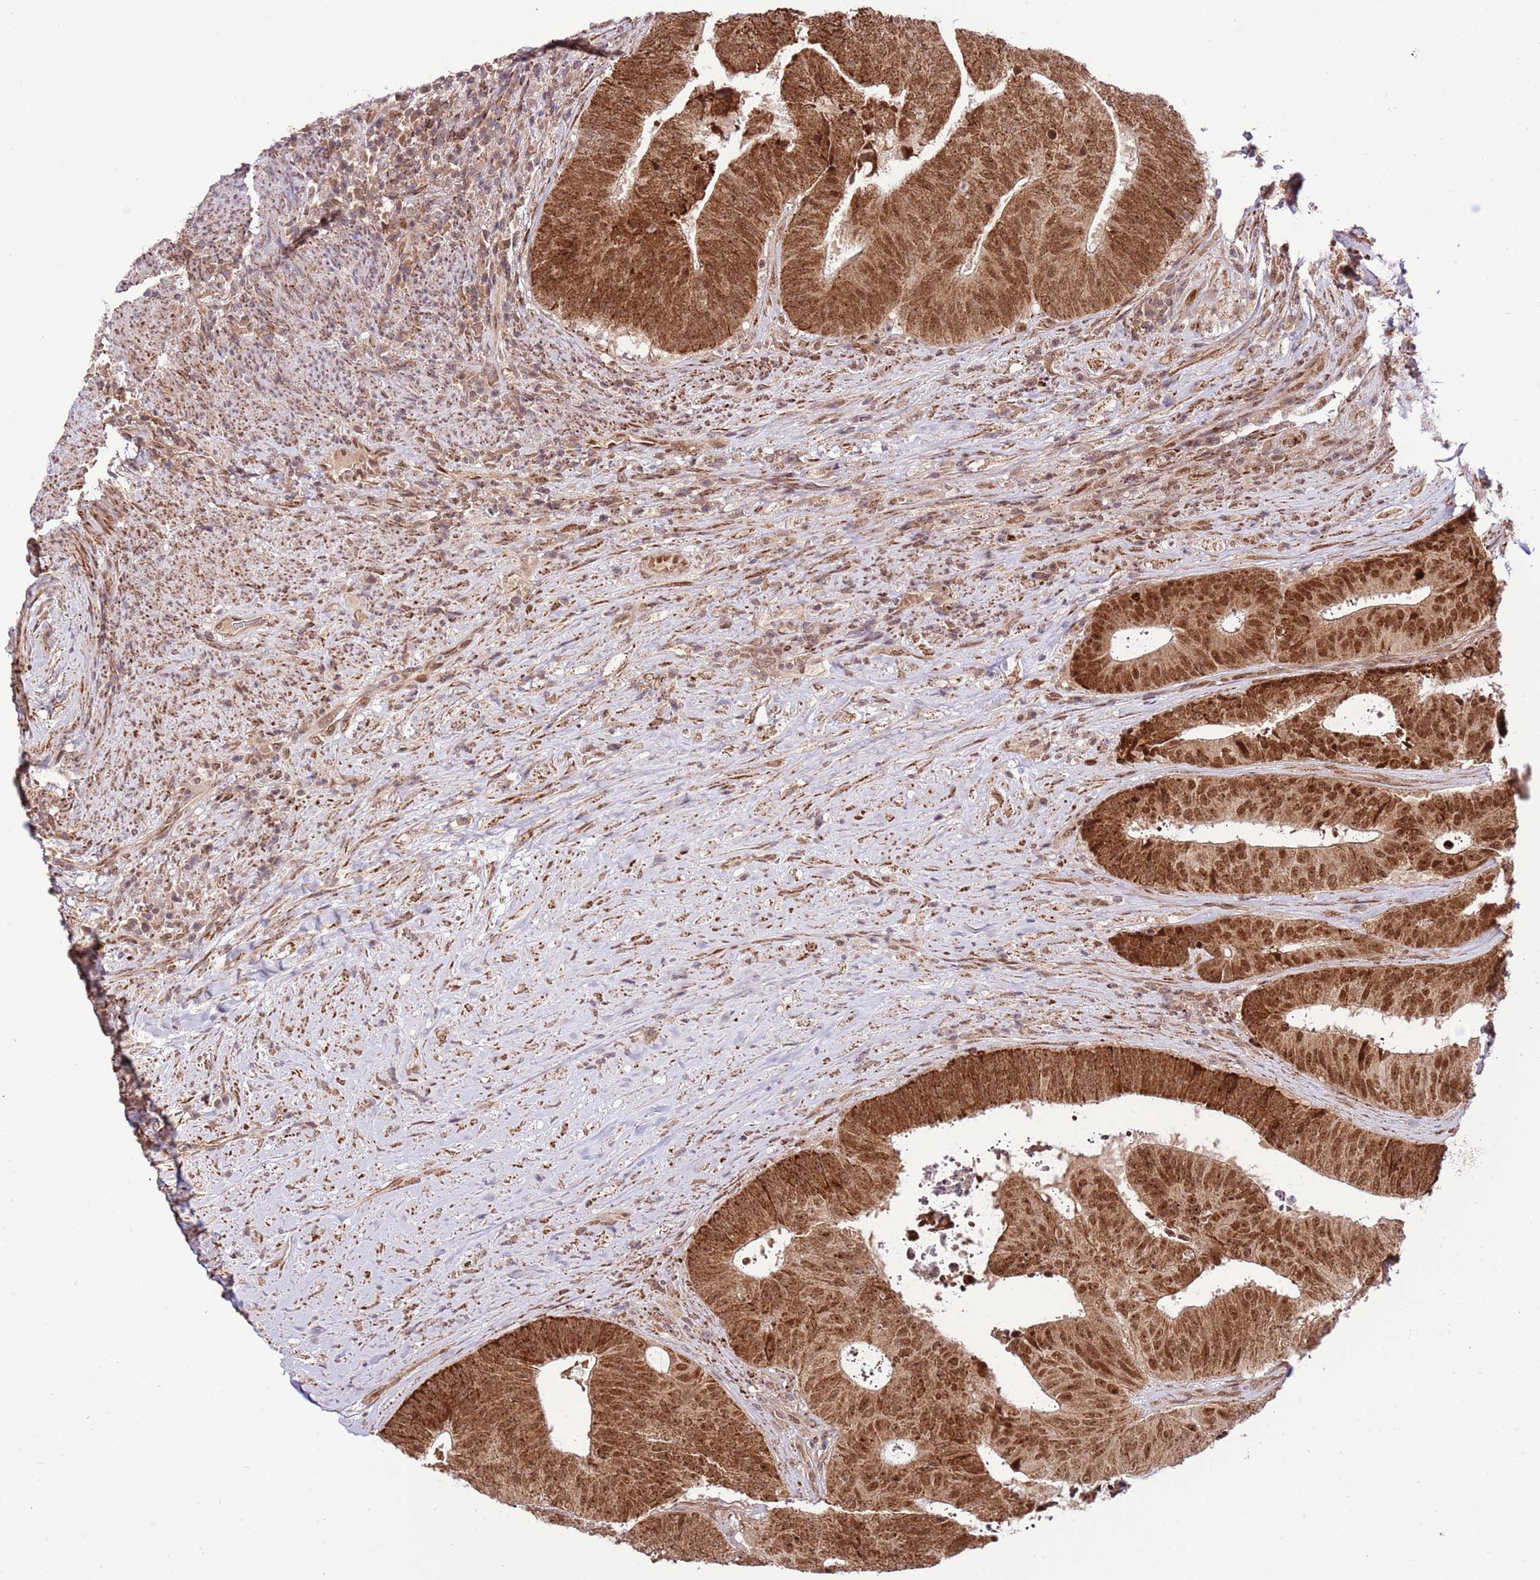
{"staining": {"intensity": "strong", "quantity": ">75%", "location": "cytoplasmic/membranous,nuclear"}, "tissue": "colorectal cancer", "cell_type": "Tumor cells", "image_type": "cancer", "snomed": [{"axis": "morphology", "description": "Adenocarcinoma, NOS"}, {"axis": "topography", "description": "Rectum"}], "caption": "About >75% of tumor cells in colorectal cancer demonstrate strong cytoplasmic/membranous and nuclear protein staining as visualized by brown immunohistochemical staining.", "gene": "CHD1", "patient": {"sex": "male", "age": 72}}